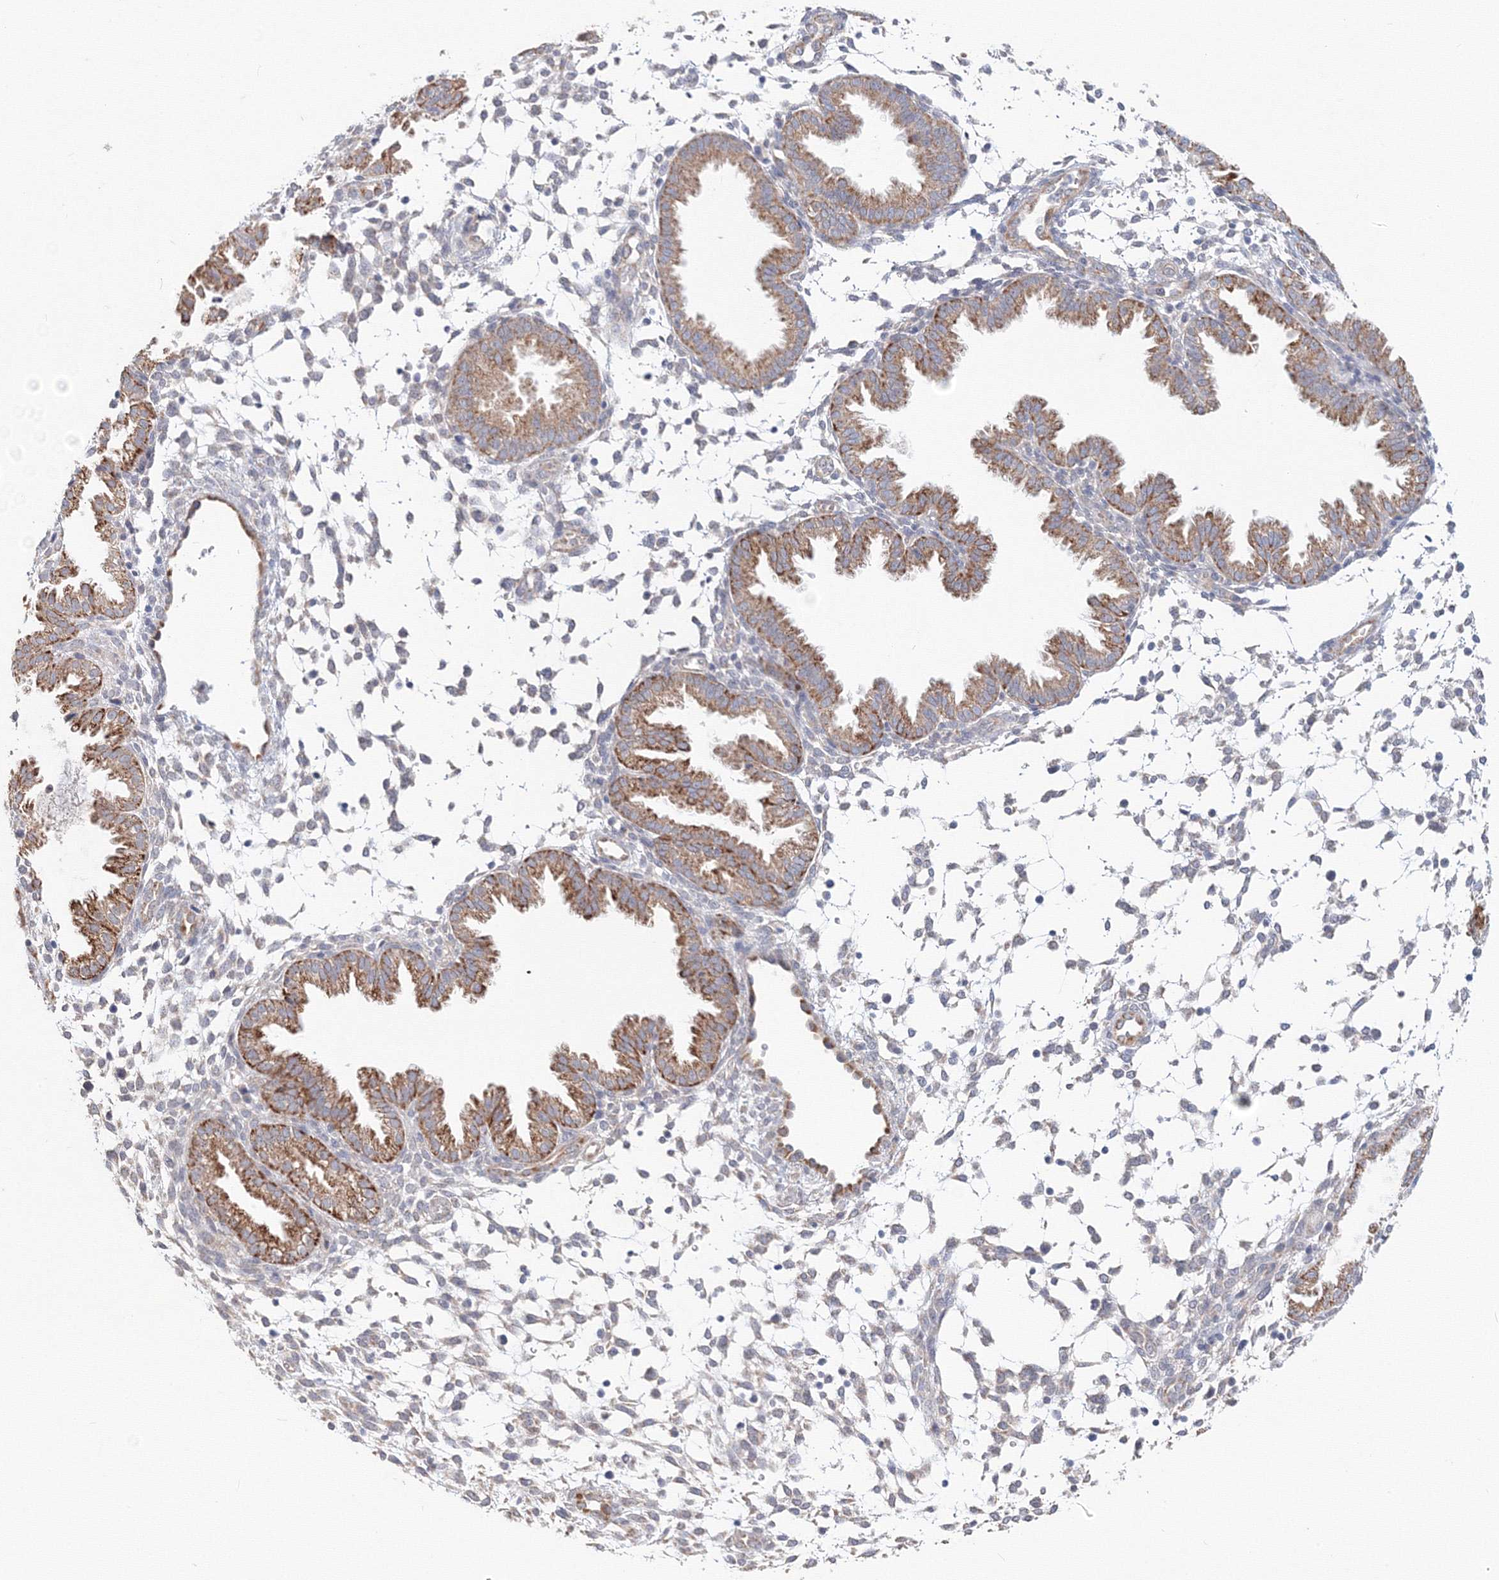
{"staining": {"intensity": "negative", "quantity": "none", "location": "none"}, "tissue": "endometrium", "cell_type": "Cells in endometrial stroma", "image_type": "normal", "snomed": [{"axis": "morphology", "description": "Normal tissue, NOS"}, {"axis": "topography", "description": "Endometrium"}], "caption": "Human endometrium stained for a protein using immunohistochemistry exhibits no expression in cells in endometrial stroma.", "gene": "DHRS12", "patient": {"sex": "female", "age": 33}}